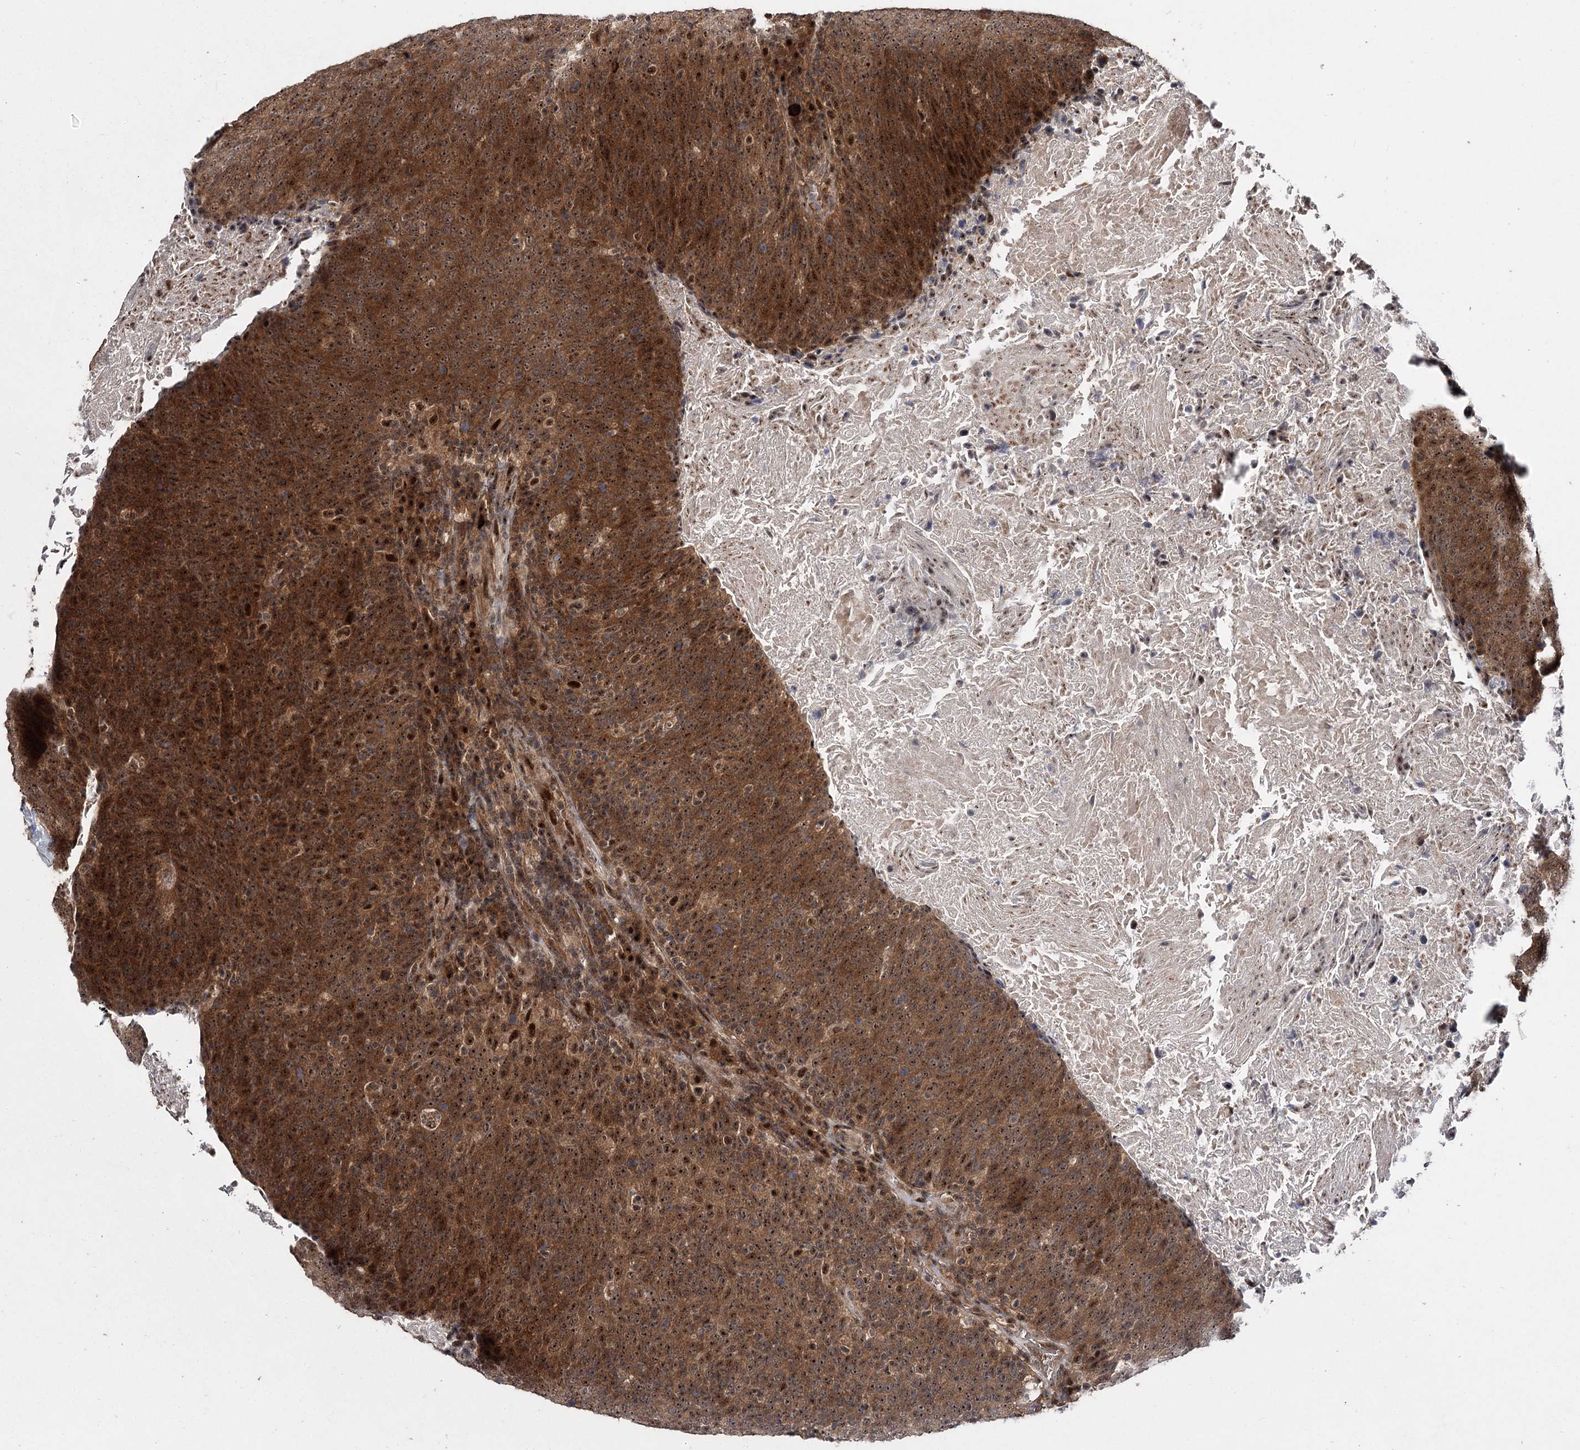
{"staining": {"intensity": "strong", "quantity": ">75%", "location": "cytoplasmic/membranous,nuclear"}, "tissue": "head and neck cancer", "cell_type": "Tumor cells", "image_type": "cancer", "snomed": [{"axis": "morphology", "description": "Squamous cell carcinoma, NOS"}, {"axis": "morphology", "description": "Squamous cell carcinoma, metastatic, NOS"}, {"axis": "topography", "description": "Lymph node"}, {"axis": "topography", "description": "Head-Neck"}], "caption": "Head and neck cancer stained with DAB (3,3'-diaminobenzidine) IHC exhibits high levels of strong cytoplasmic/membranous and nuclear expression in about >75% of tumor cells. Using DAB (3,3'-diaminobenzidine) (brown) and hematoxylin (blue) stains, captured at high magnification using brightfield microscopy.", "gene": "MKNK2", "patient": {"sex": "male", "age": 62}}